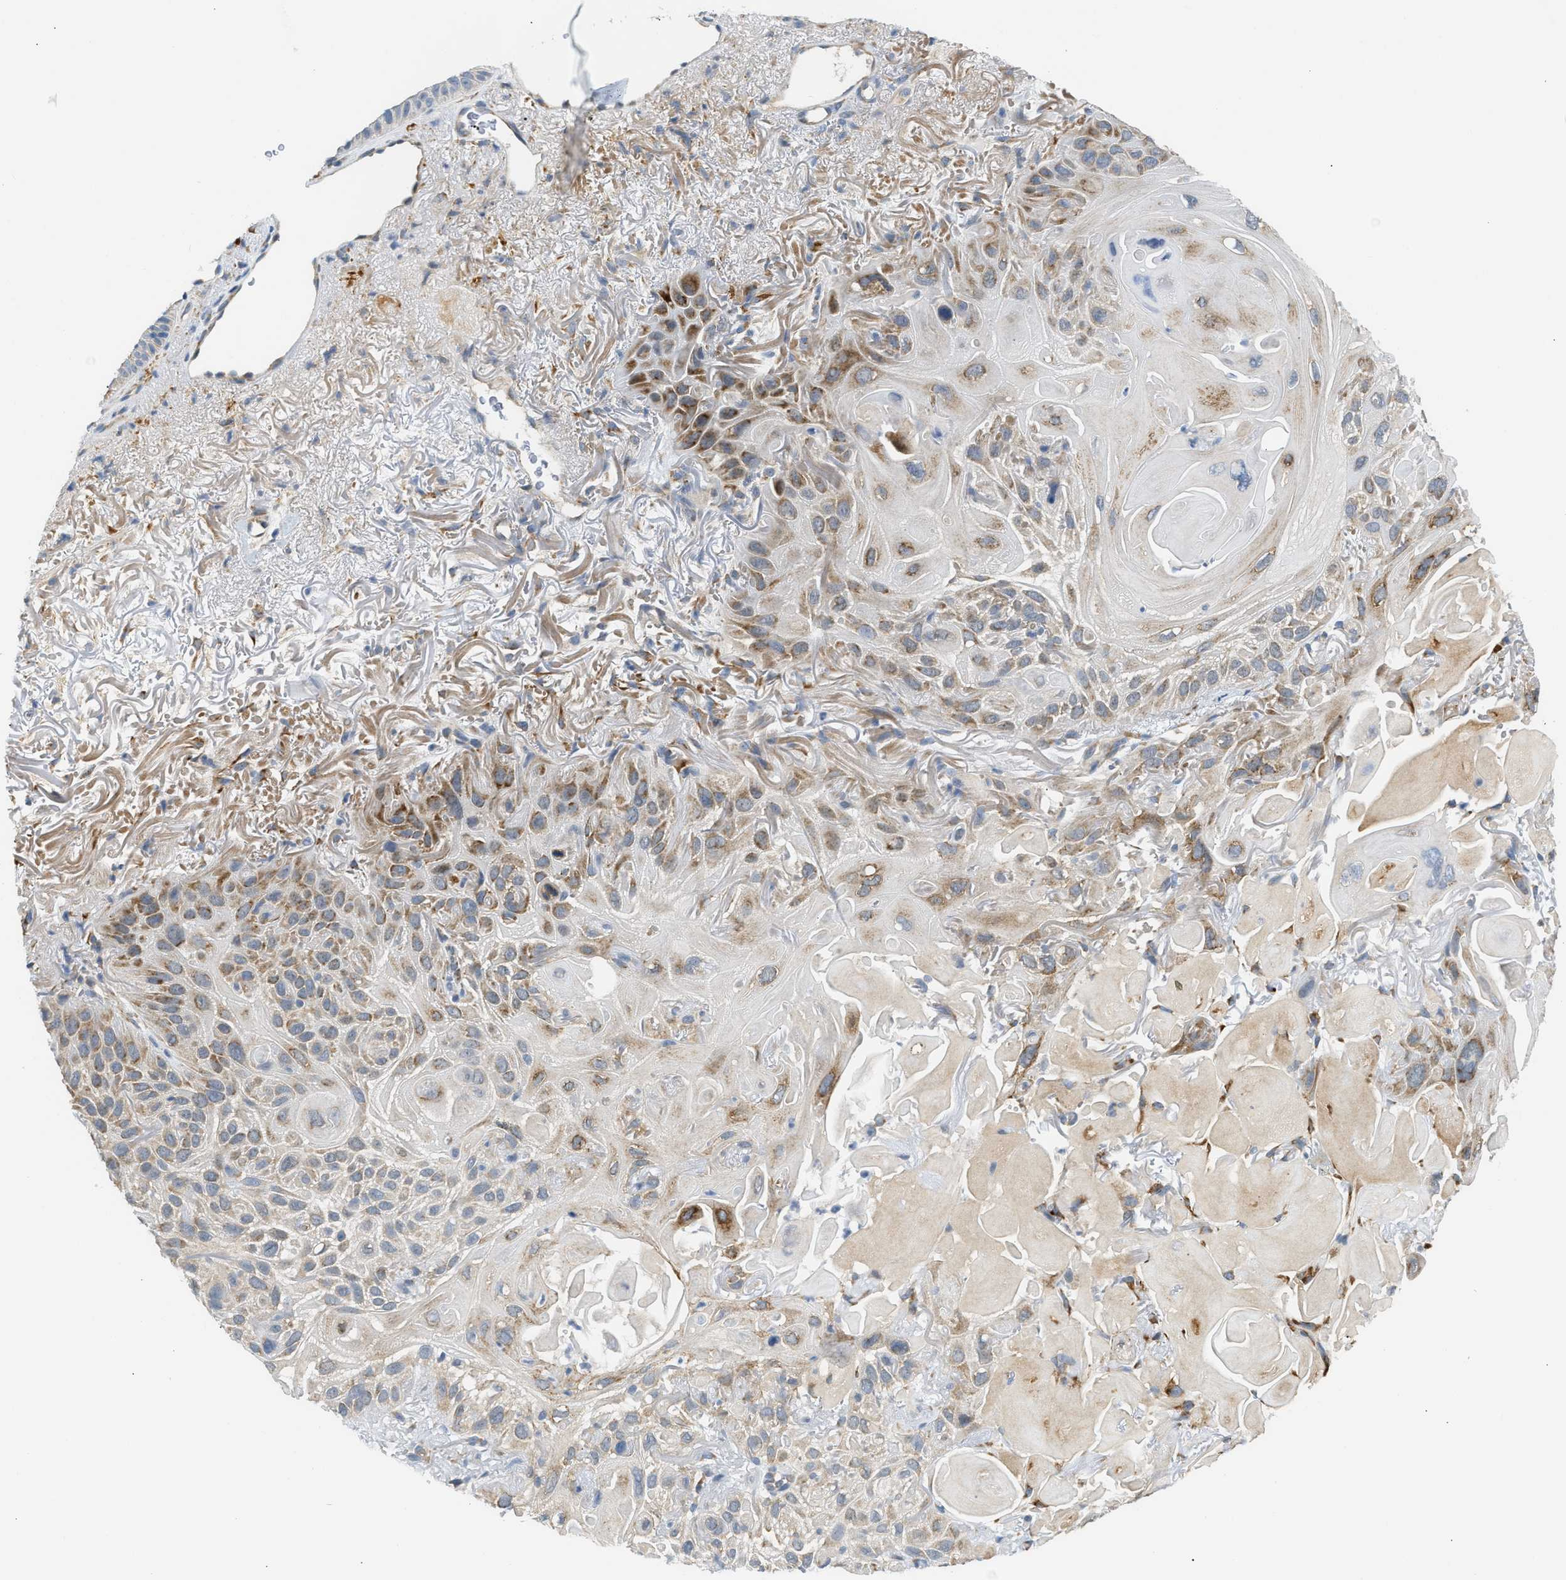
{"staining": {"intensity": "moderate", "quantity": ">75%", "location": "cytoplasmic/membranous"}, "tissue": "skin cancer", "cell_type": "Tumor cells", "image_type": "cancer", "snomed": [{"axis": "morphology", "description": "Squamous cell carcinoma, NOS"}, {"axis": "topography", "description": "Skin"}], "caption": "Skin cancer (squamous cell carcinoma) tissue demonstrates moderate cytoplasmic/membranous staining in about >75% of tumor cells, visualized by immunohistochemistry.", "gene": "KCNC2", "patient": {"sex": "female", "age": 77}}